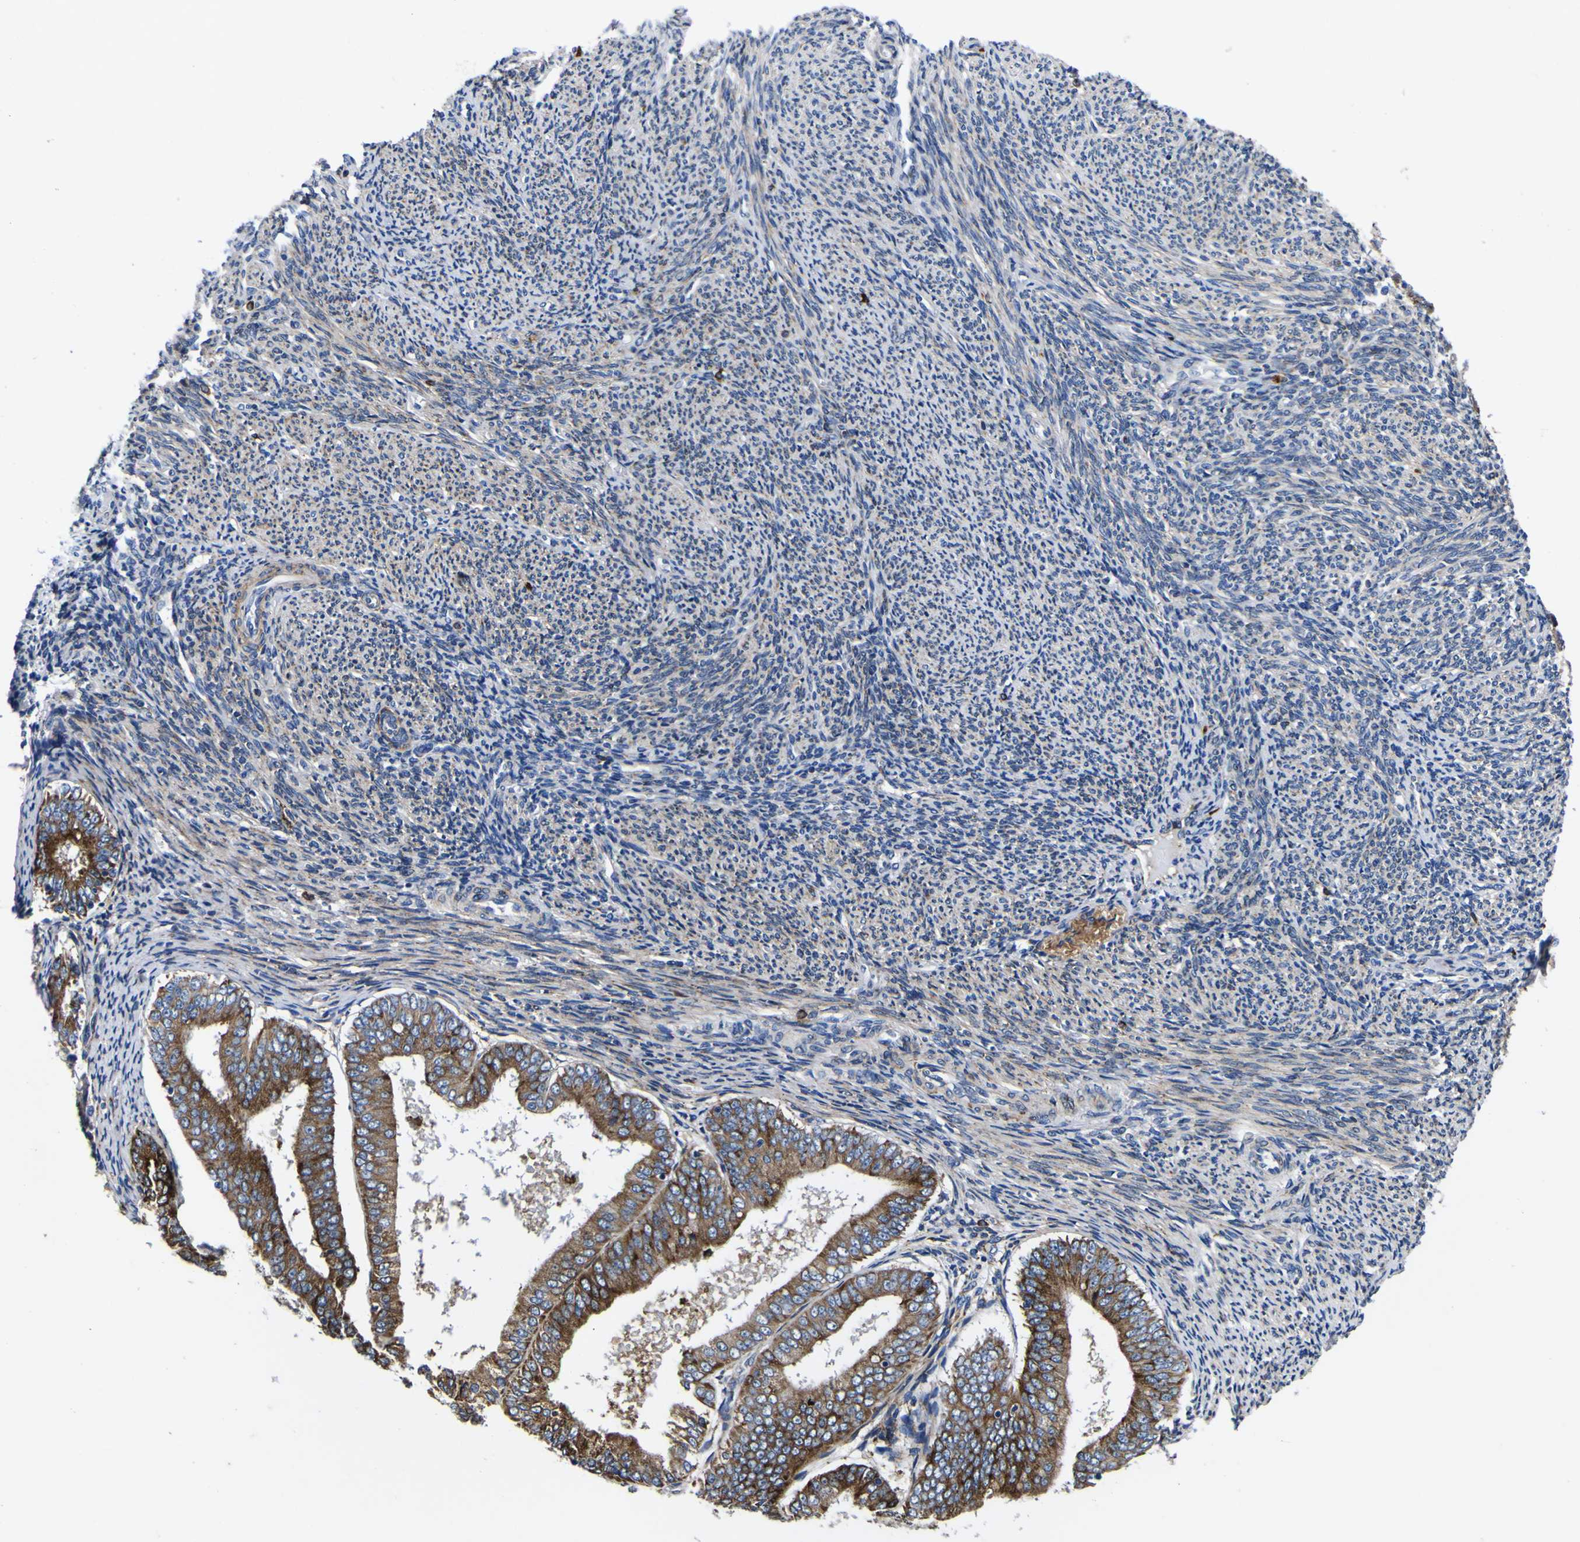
{"staining": {"intensity": "moderate", "quantity": ">75%", "location": "cytoplasmic/membranous"}, "tissue": "endometrial cancer", "cell_type": "Tumor cells", "image_type": "cancer", "snomed": [{"axis": "morphology", "description": "Adenocarcinoma, NOS"}, {"axis": "topography", "description": "Endometrium"}], "caption": "Immunohistochemistry (DAB) staining of endometrial cancer displays moderate cytoplasmic/membranous protein expression in approximately >75% of tumor cells. The staining was performed using DAB (3,3'-diaminobenzidine) to visualize the protein expression in brown, while the nuclei were stained in blue with hematoxylin (Magnification: 20x).", "gene": "SCD", "patient": {"sex": "female", "age": 63}}